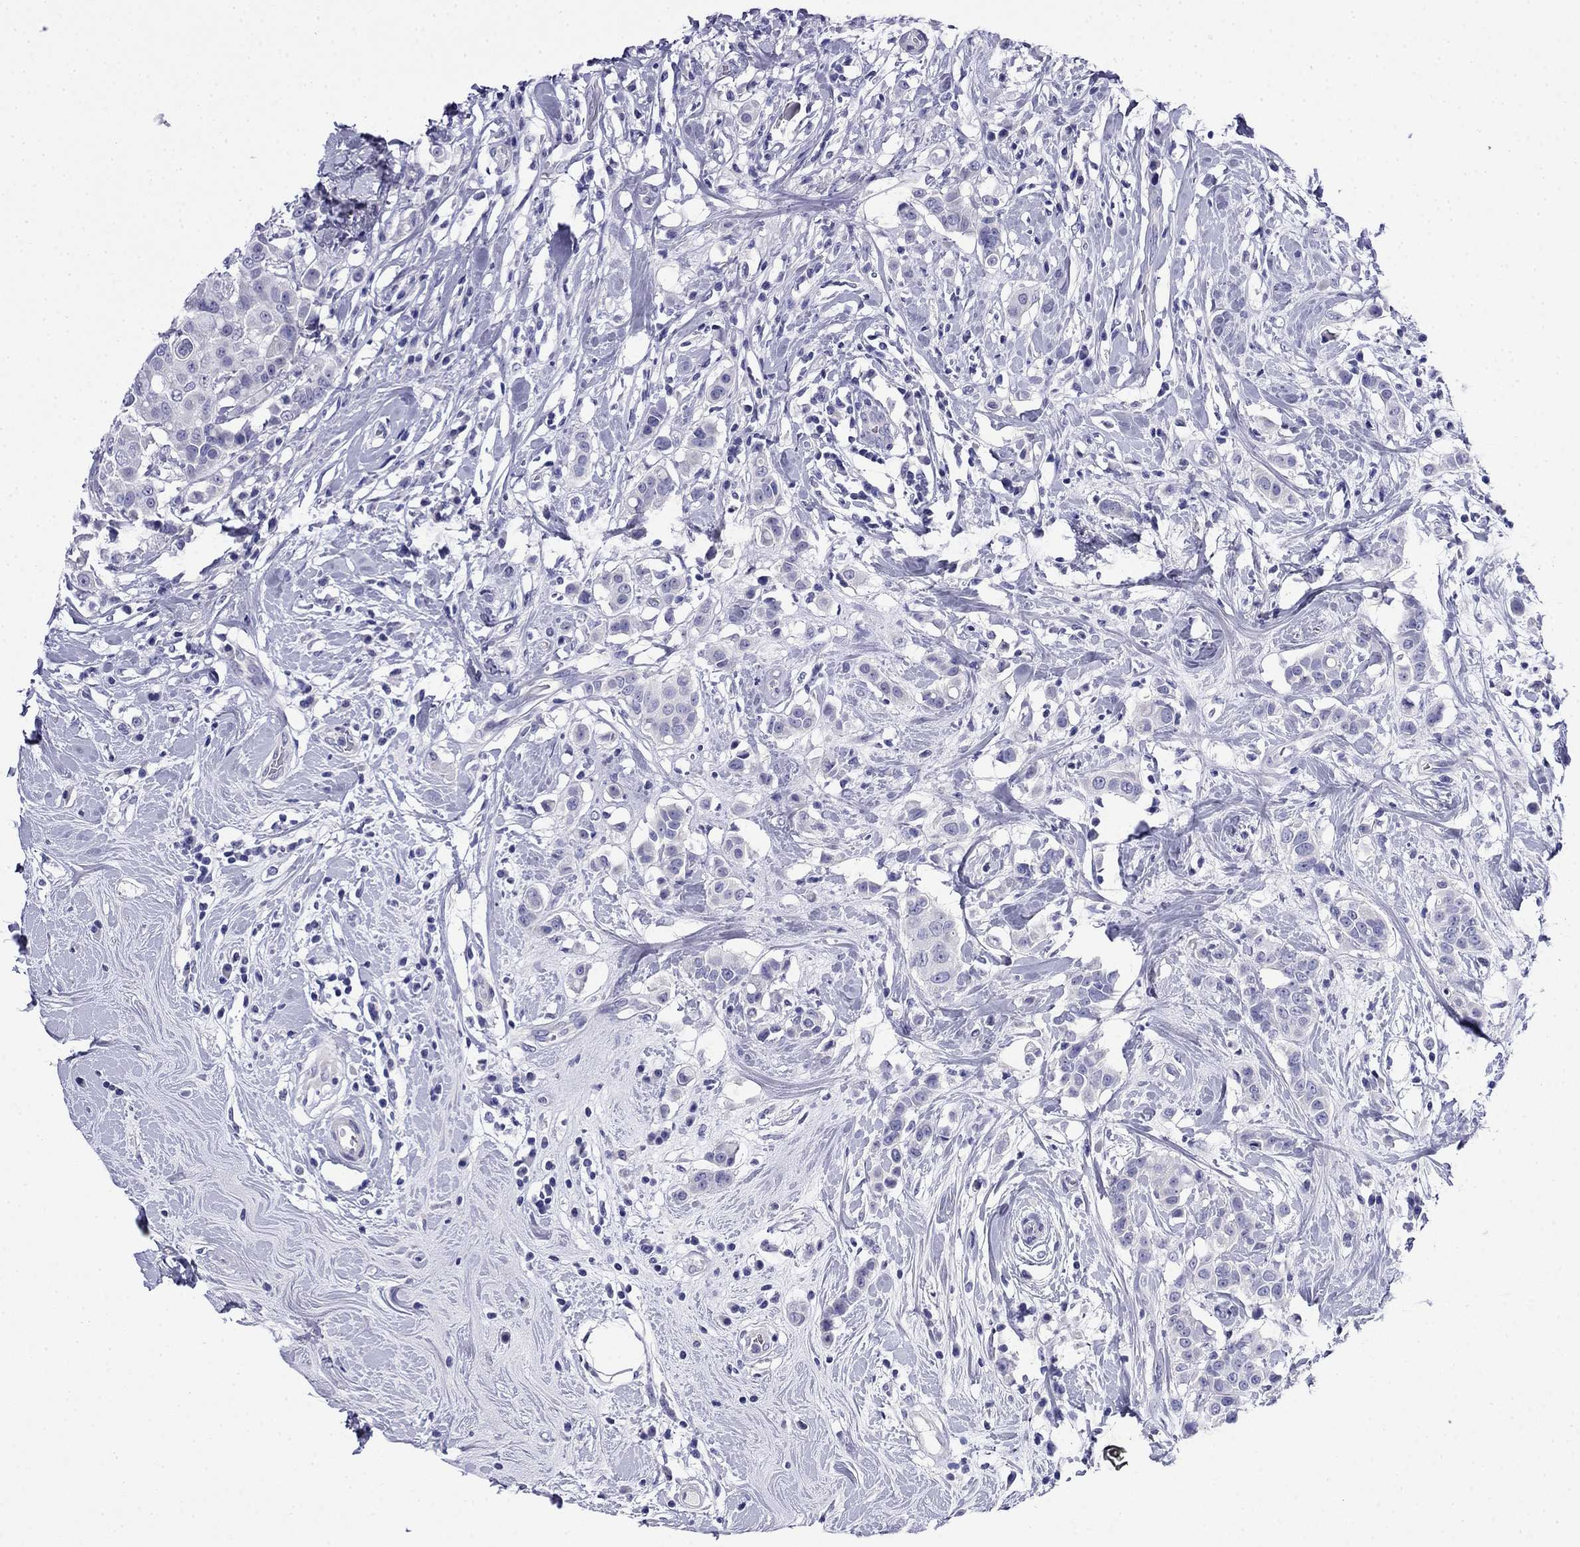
{"staining": {"intensity": "negative", "quantity": "none", "location": "none"}, "tissue": "breast cancer", "cell_type": "Tumor cells", "image_type": "cancer", "snomed": [{"axis": "morphology", "description": "Duct carcinoma"}, {"axis": "topography", "description": "Breast"}], "caption": "Histopathology image shows no significant protein positivity in tumor cells of breast cancer. Nuclei are stained in blue.", "gene": "MYO15A", "patient": {"sex": "female", "age": 27}}